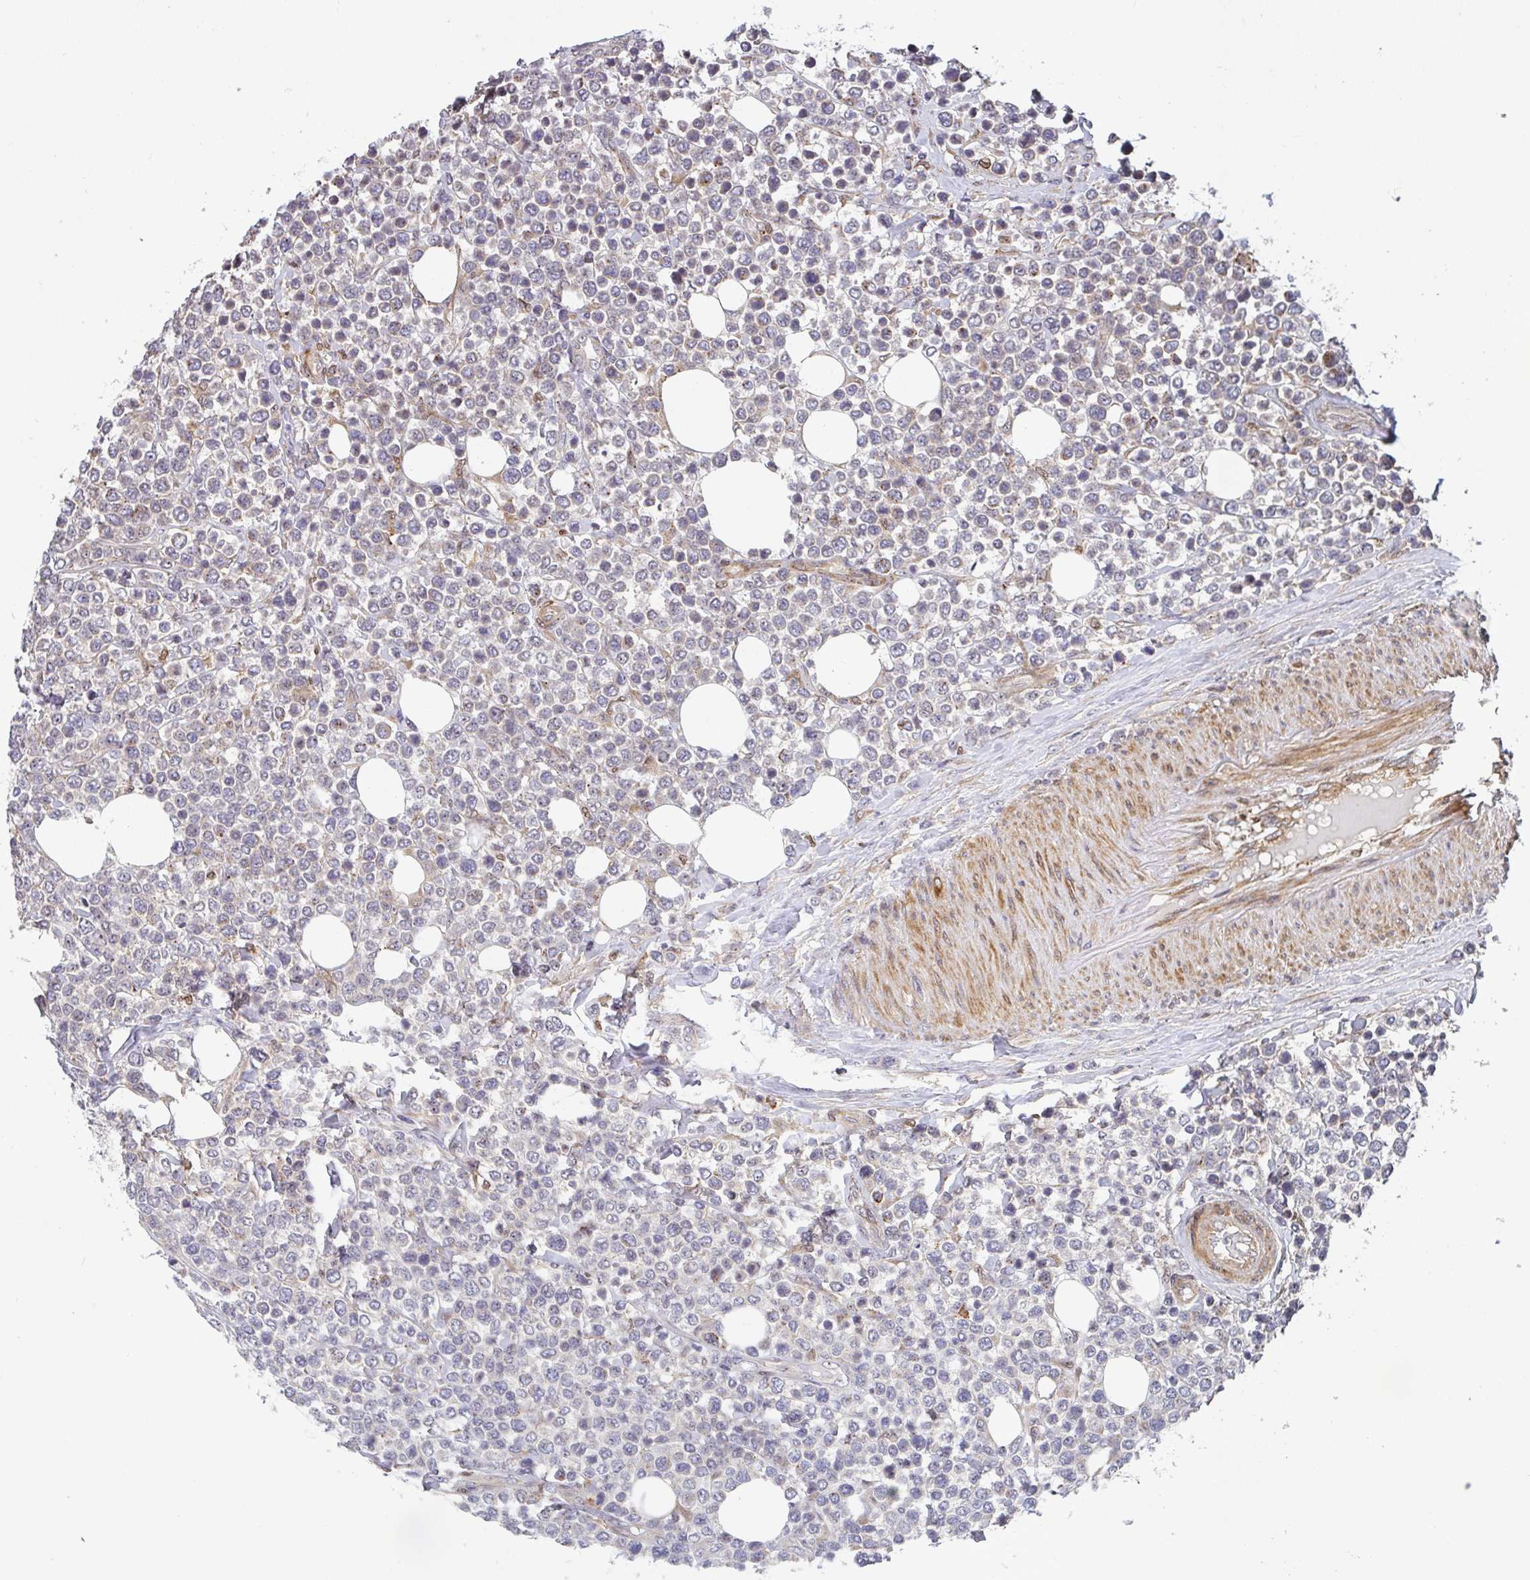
{"staining": {"intensity": "negative", "quantity": "none", "location": "none"}, "tissue": "lymphoma", "cell_type": "Tumor cells", "image_type": "cancer", "snomed": [{"axis": "morphology", "description": "Malignant lymphoma, non-Hodgkin's type, Low grade"}, {"axis": "topography", "description": "Lymph node"}], "caption": "High power microscopy histopathology image of an immunohistochemistry (IHC) photomicrograph of malignant lymphoma, non-Hodgkin's type (low-grade), revealing no significant expression in tumor cells. Brightfield microscopy of immunohistochemistry stained with DAB (brown) and hematoxylin (blue), captured at high magnification.", "gene": "SIMC1", "patient": {"sex": "male", "age": 60}}